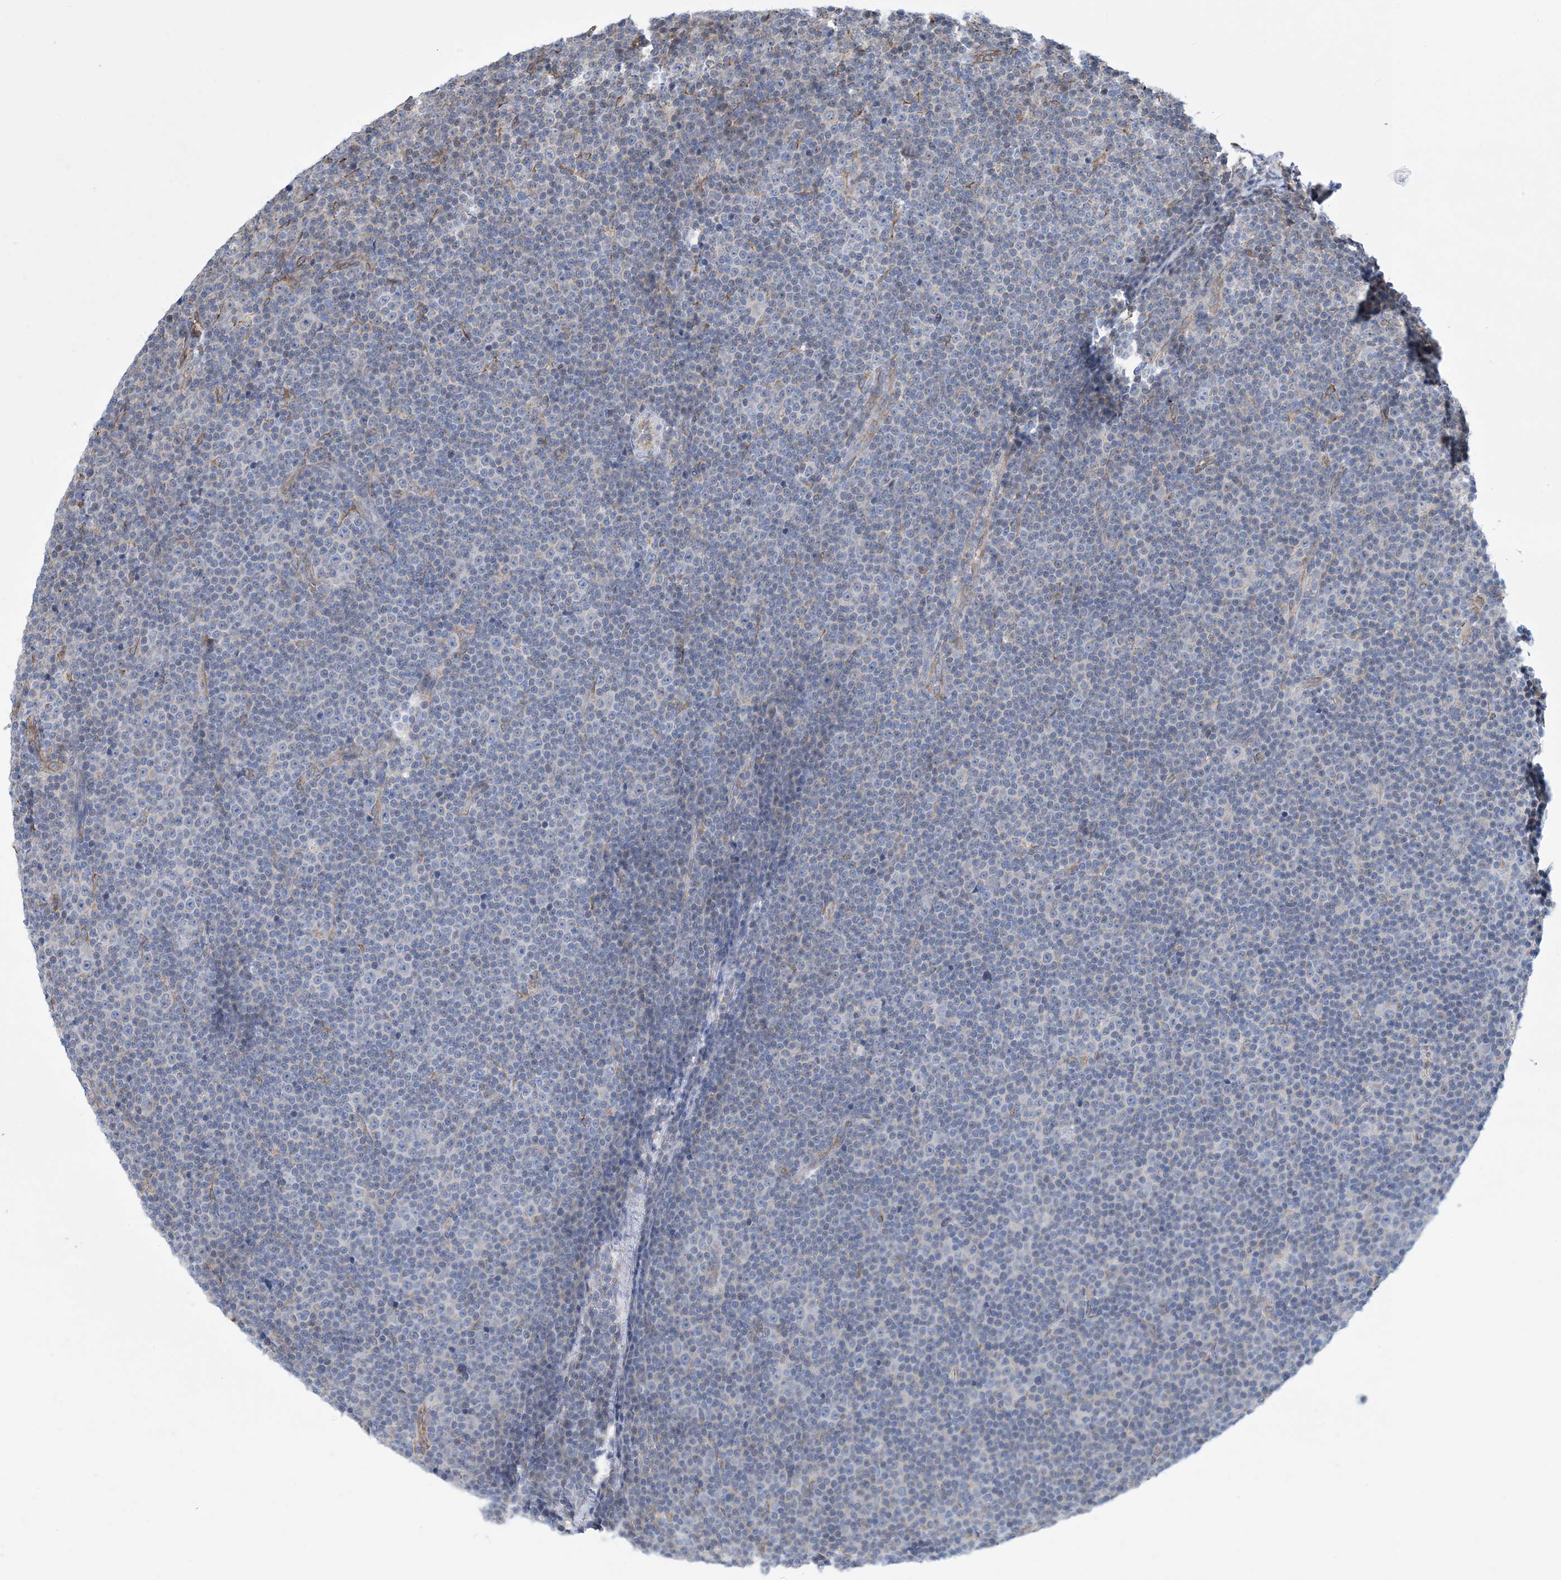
{"staining": {"intensity": "negative", "quantity": "none", "location": "none"}, "tissue": "lymphoma", "cell_type": "Tumor cells", "image_type": "cancer", "snomed": [{"axis": "morphology", "description": "Malignant lymphoma, non-Hodgkin's type, Low grade"}, {"axis": "topography", "description": "Lymph node"}], "caption": "Tumor cells show no significant positivity in lymphoma.", "gene": "CCDC14", "patient": {"sex": "female", "age": 67}}